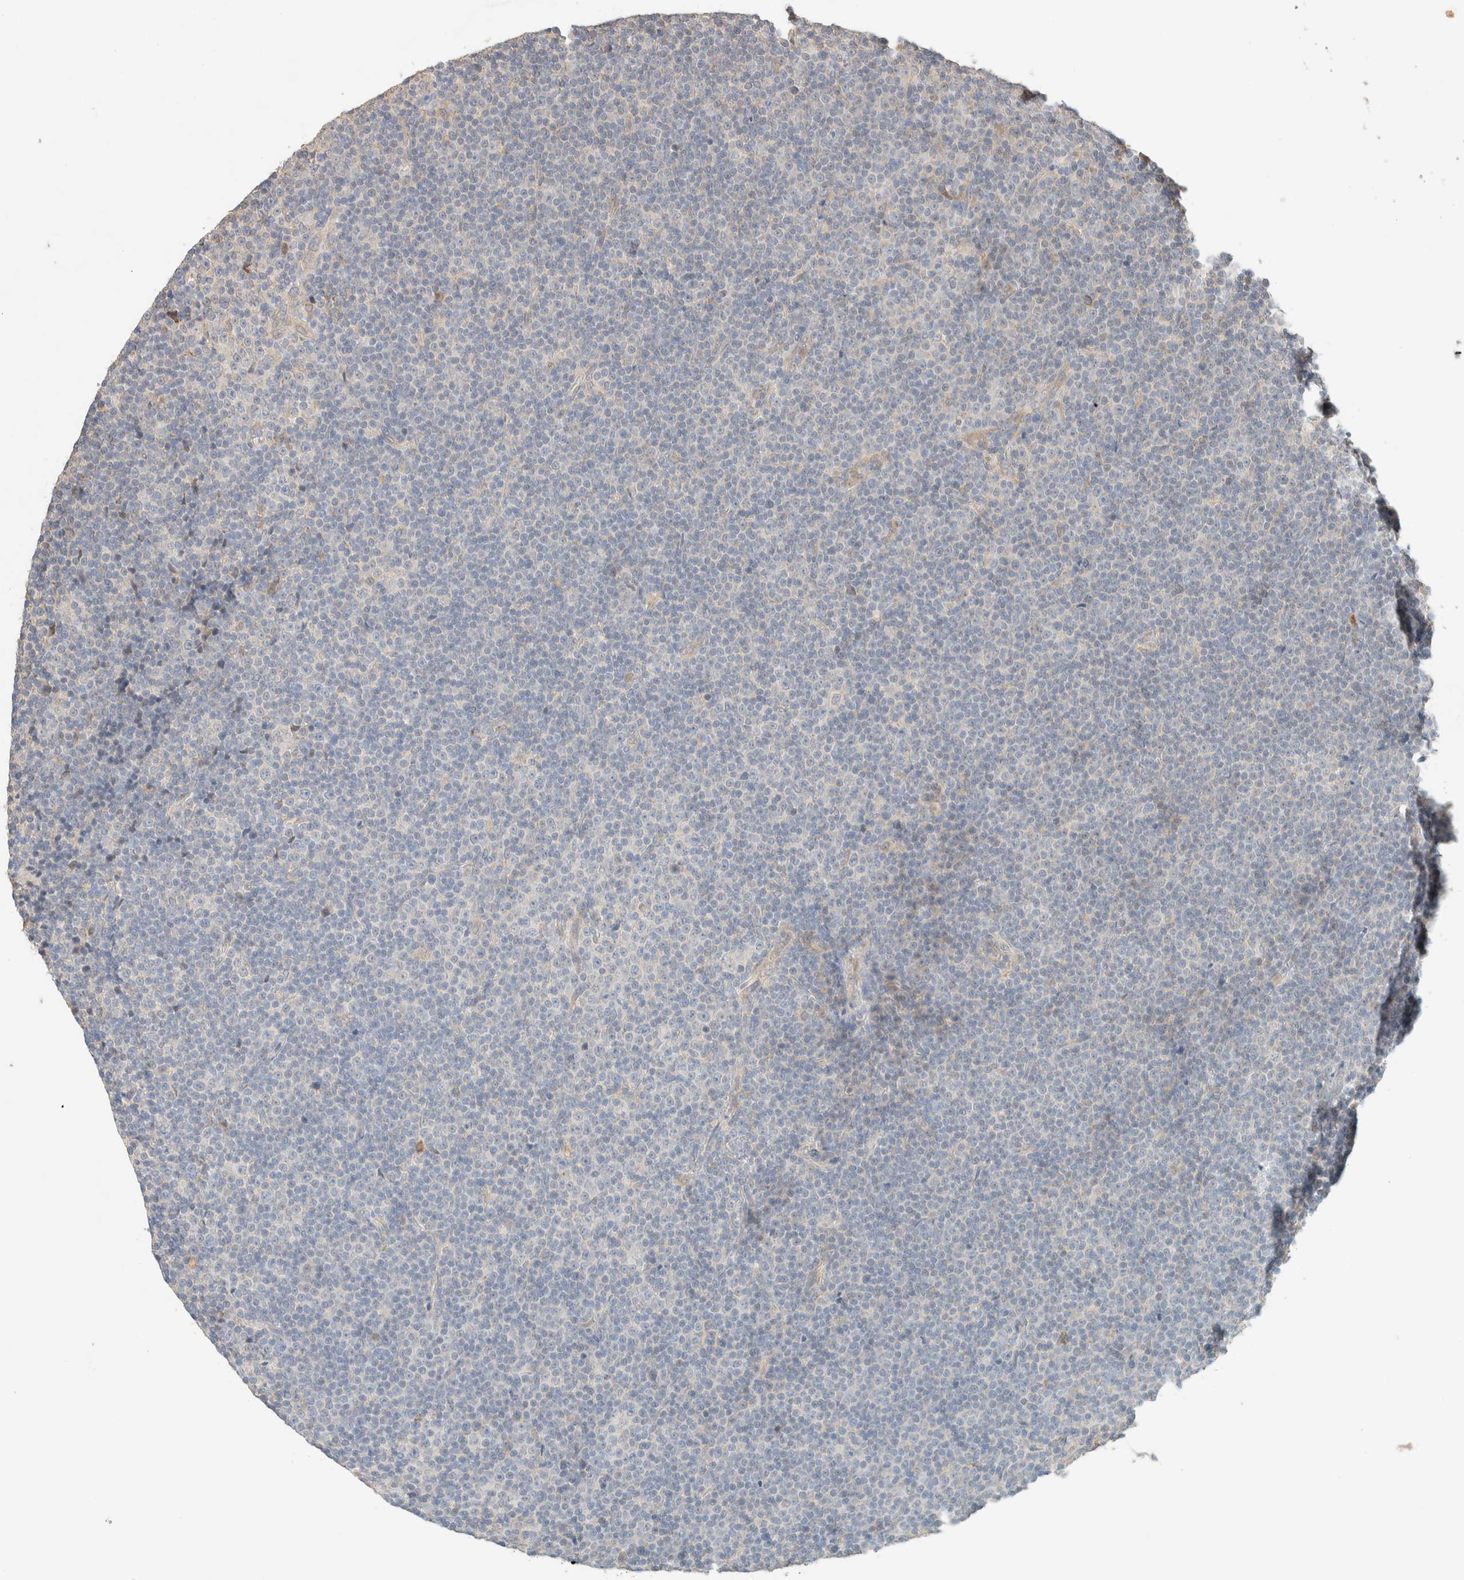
{"staining": {"intensity": "negative", "quantity": "none", "location": "none"}, "tissue": "lymphoma", "cell_type": "Tumor cells", "image_type": "cancer", "snomed": [{"axis": "morphology", "description": "Malignant lymphoma, non-Hodgkin's type, Low grade"}, {"axis": "topography", "description": "Lymph node"}], "caption": "Tumor cells show no significant positivity in lymphoma.", "gene": "TTC3", "patient": {"sex": "female", "age": 67}}